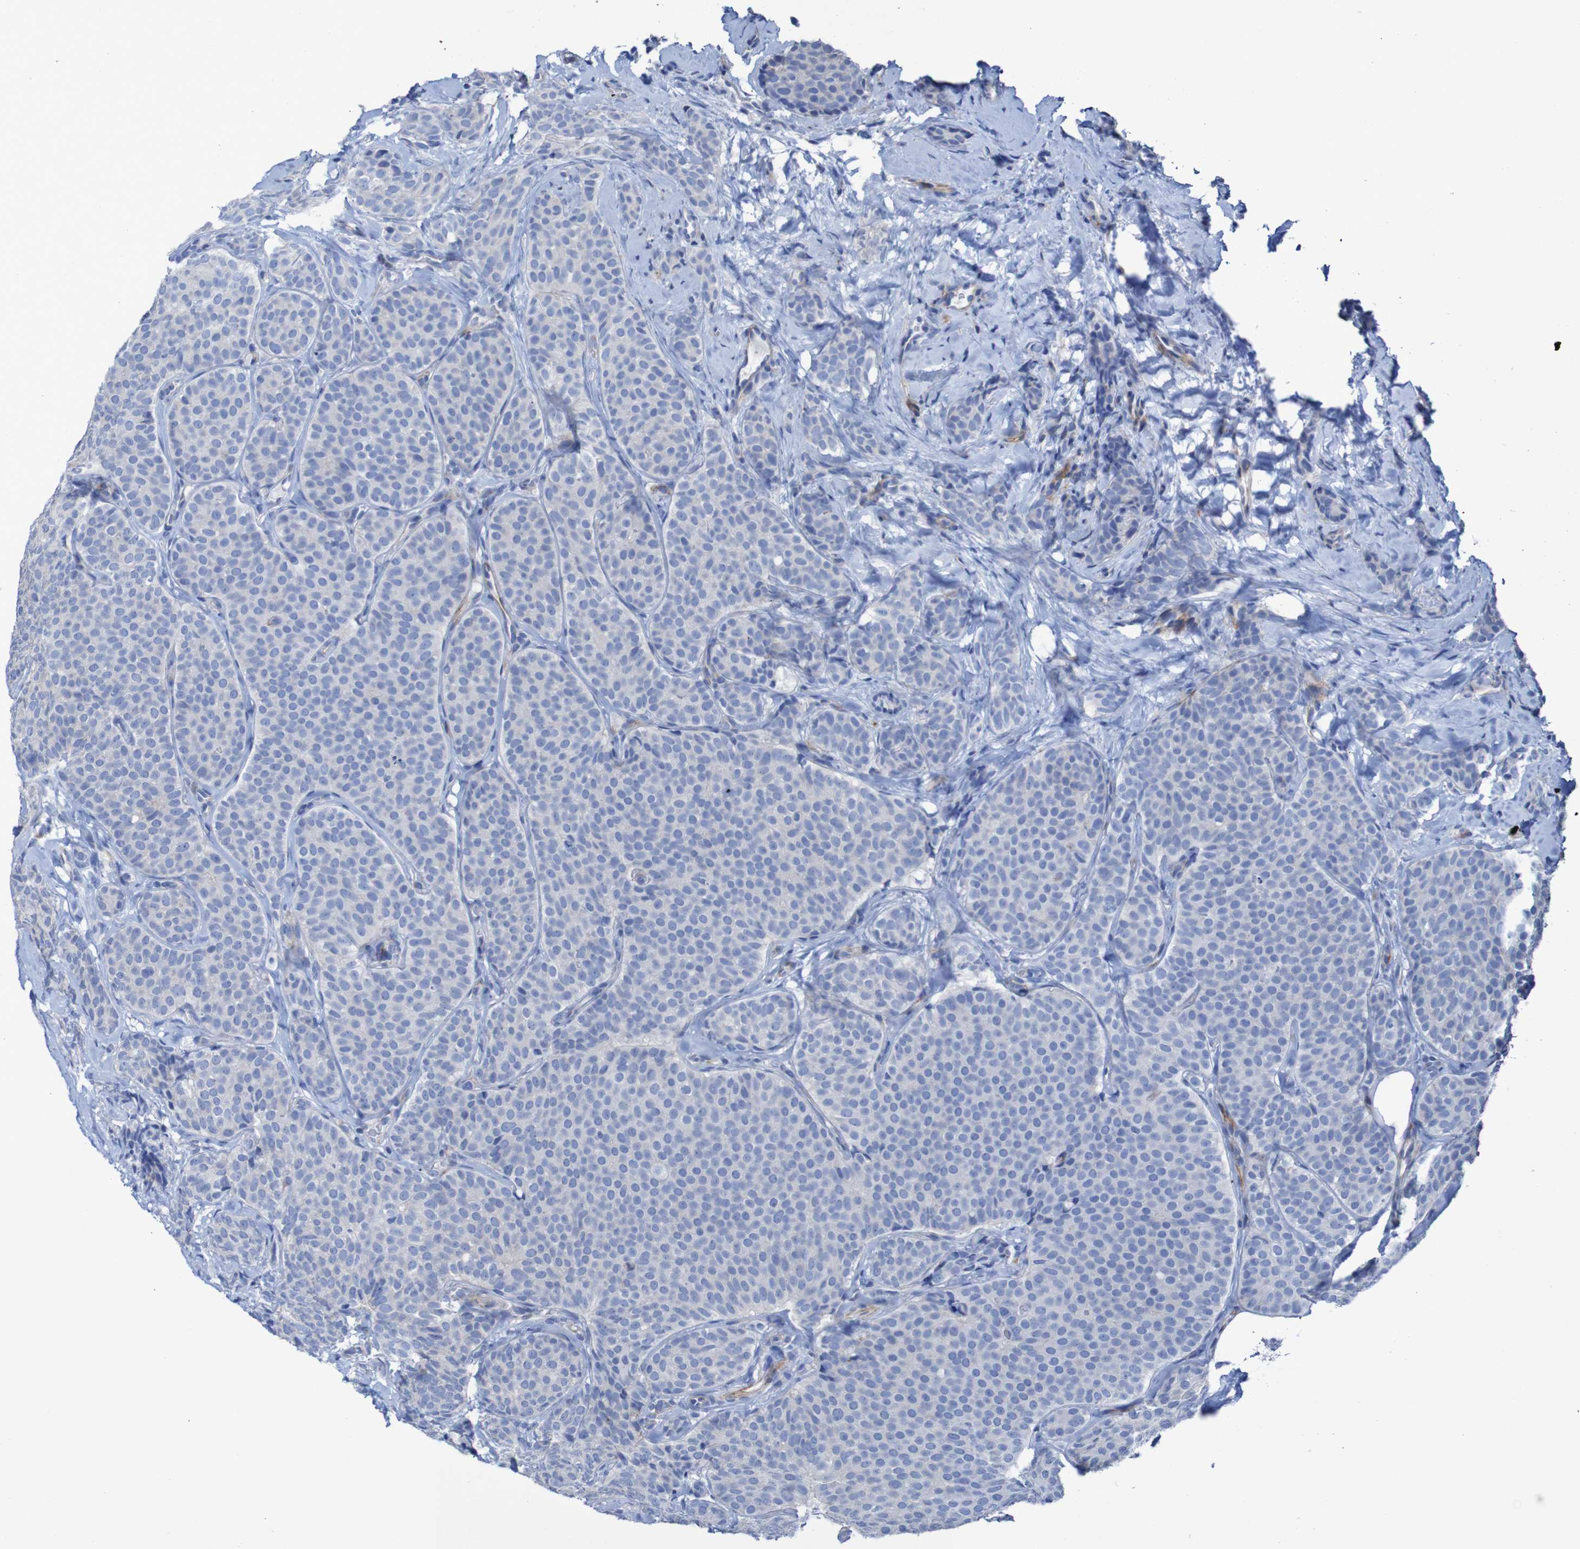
{"staining": {"intensity": "negative", "quantity": "none", "location": "none"}, "tissue": "breast cancer", "cell_type": "Tumor cells", "image_type": "cancer", "snomed": [{"axis": "morphology", "description": "Lobular carcinoma"}, {"axis": "topography", "description": "Skin"}, {"axis": "topography", "description": "Breast"}], "caption": "Breast cancer was stained to show a protein in brown. There is no significant expression in tumor cells.", "gene": "RNF182", "patient": {"sex": "female", "age": 46}}